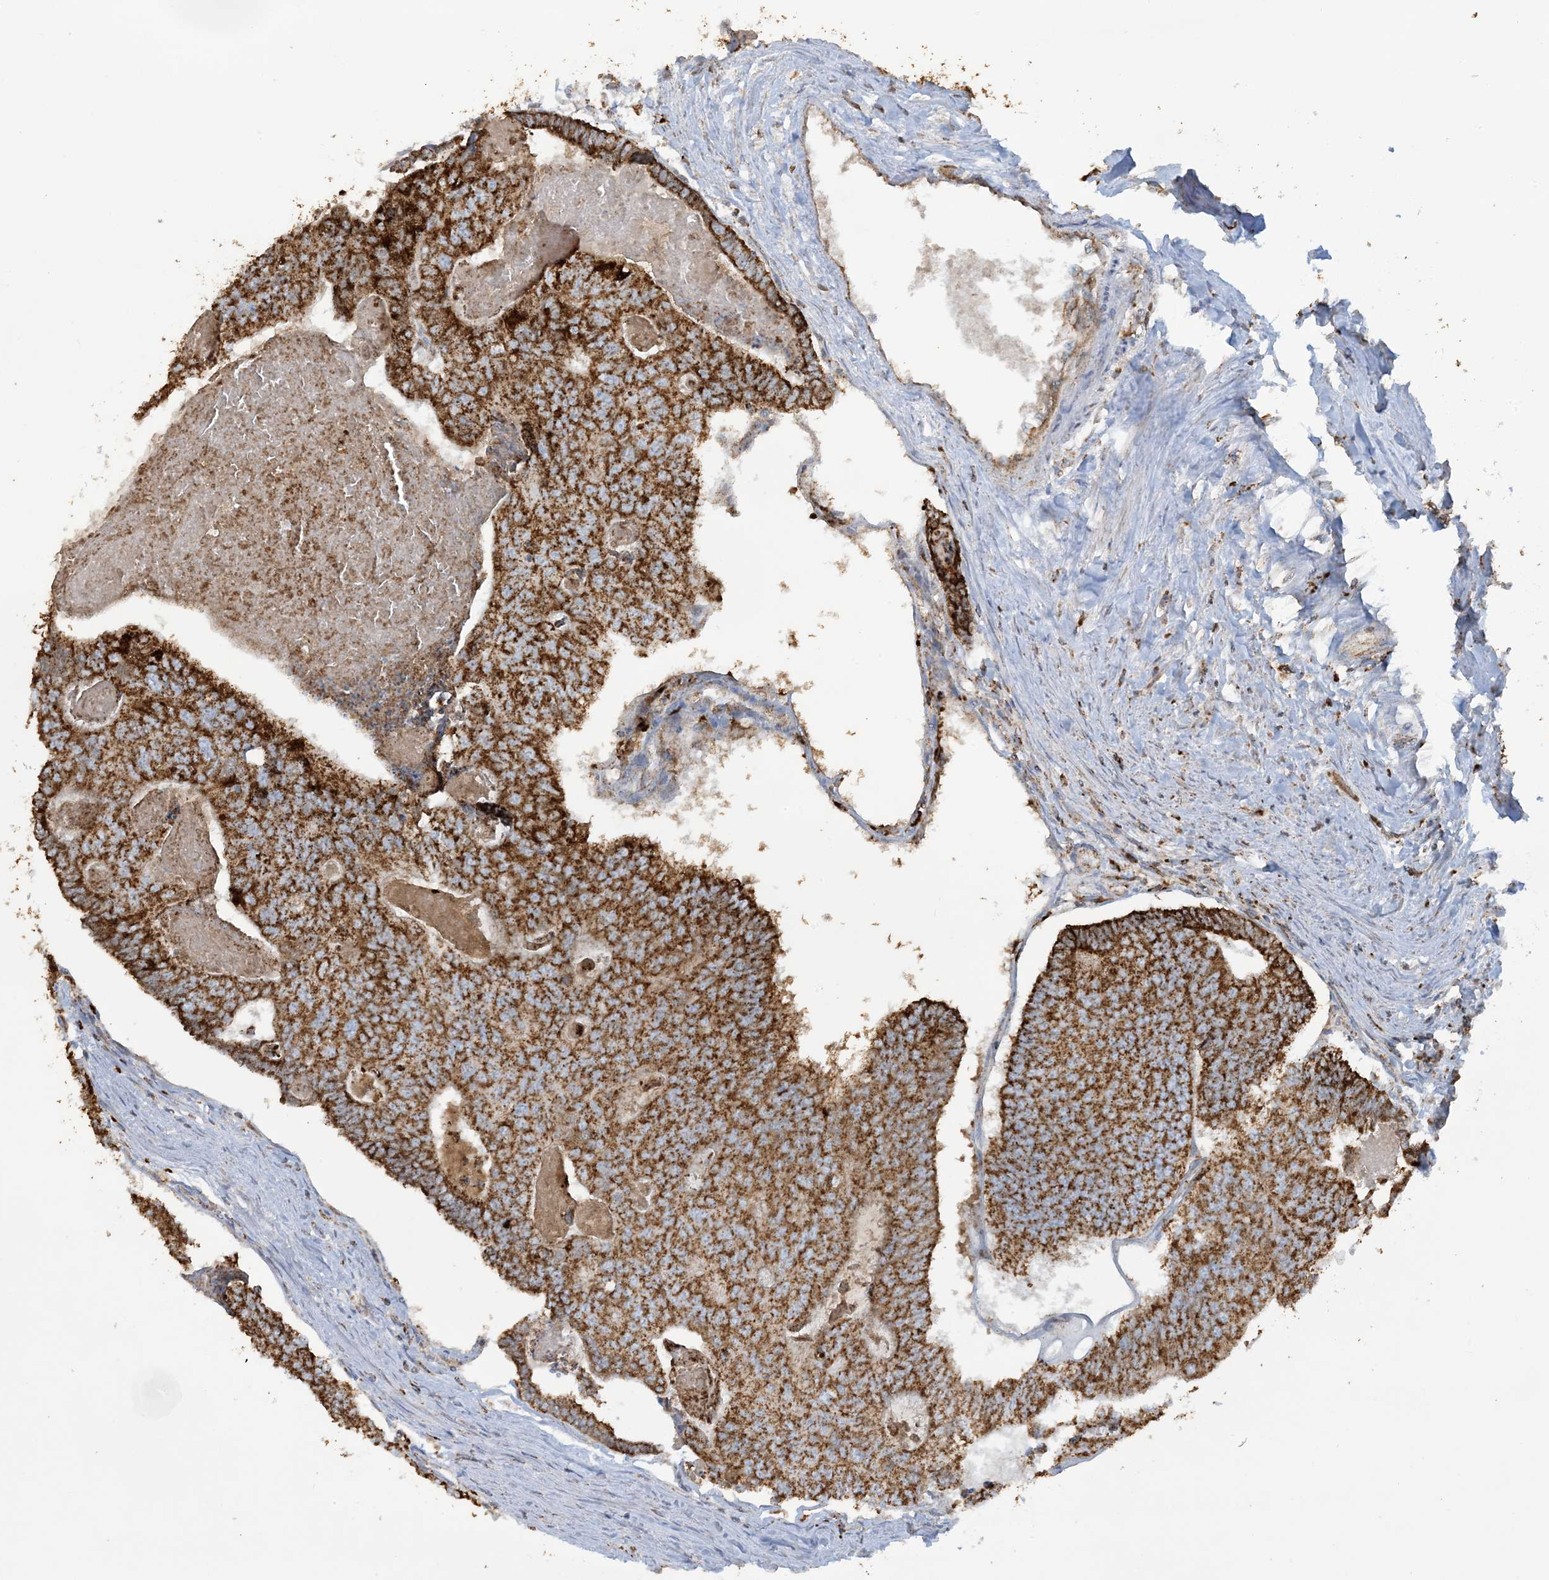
{"staining": {"intensity": "strong", "quantity": ">75%", "location": "cytoplasmic/membranous"}, "tissue": "colorectal cancer", "cell_type": "Tumor cells", "image_type": "cancer", "snomed": [{"axis": "morphology", "description": "Adenocarcinoma, NOS"}, {"axis": "topography", "description": "Colon"}], "caption": "Immunohistochemical staining of human adenocarcinoma (colorectal) exhibits high levels of strong cytoplasmic/membranous protein positivity in approximately >75% of tumor cells. (brown staining indicates protein expression, while blue staining denotes nuclei).", "gene": "AGA", "patient": {"sex": "female", "age": 67}}